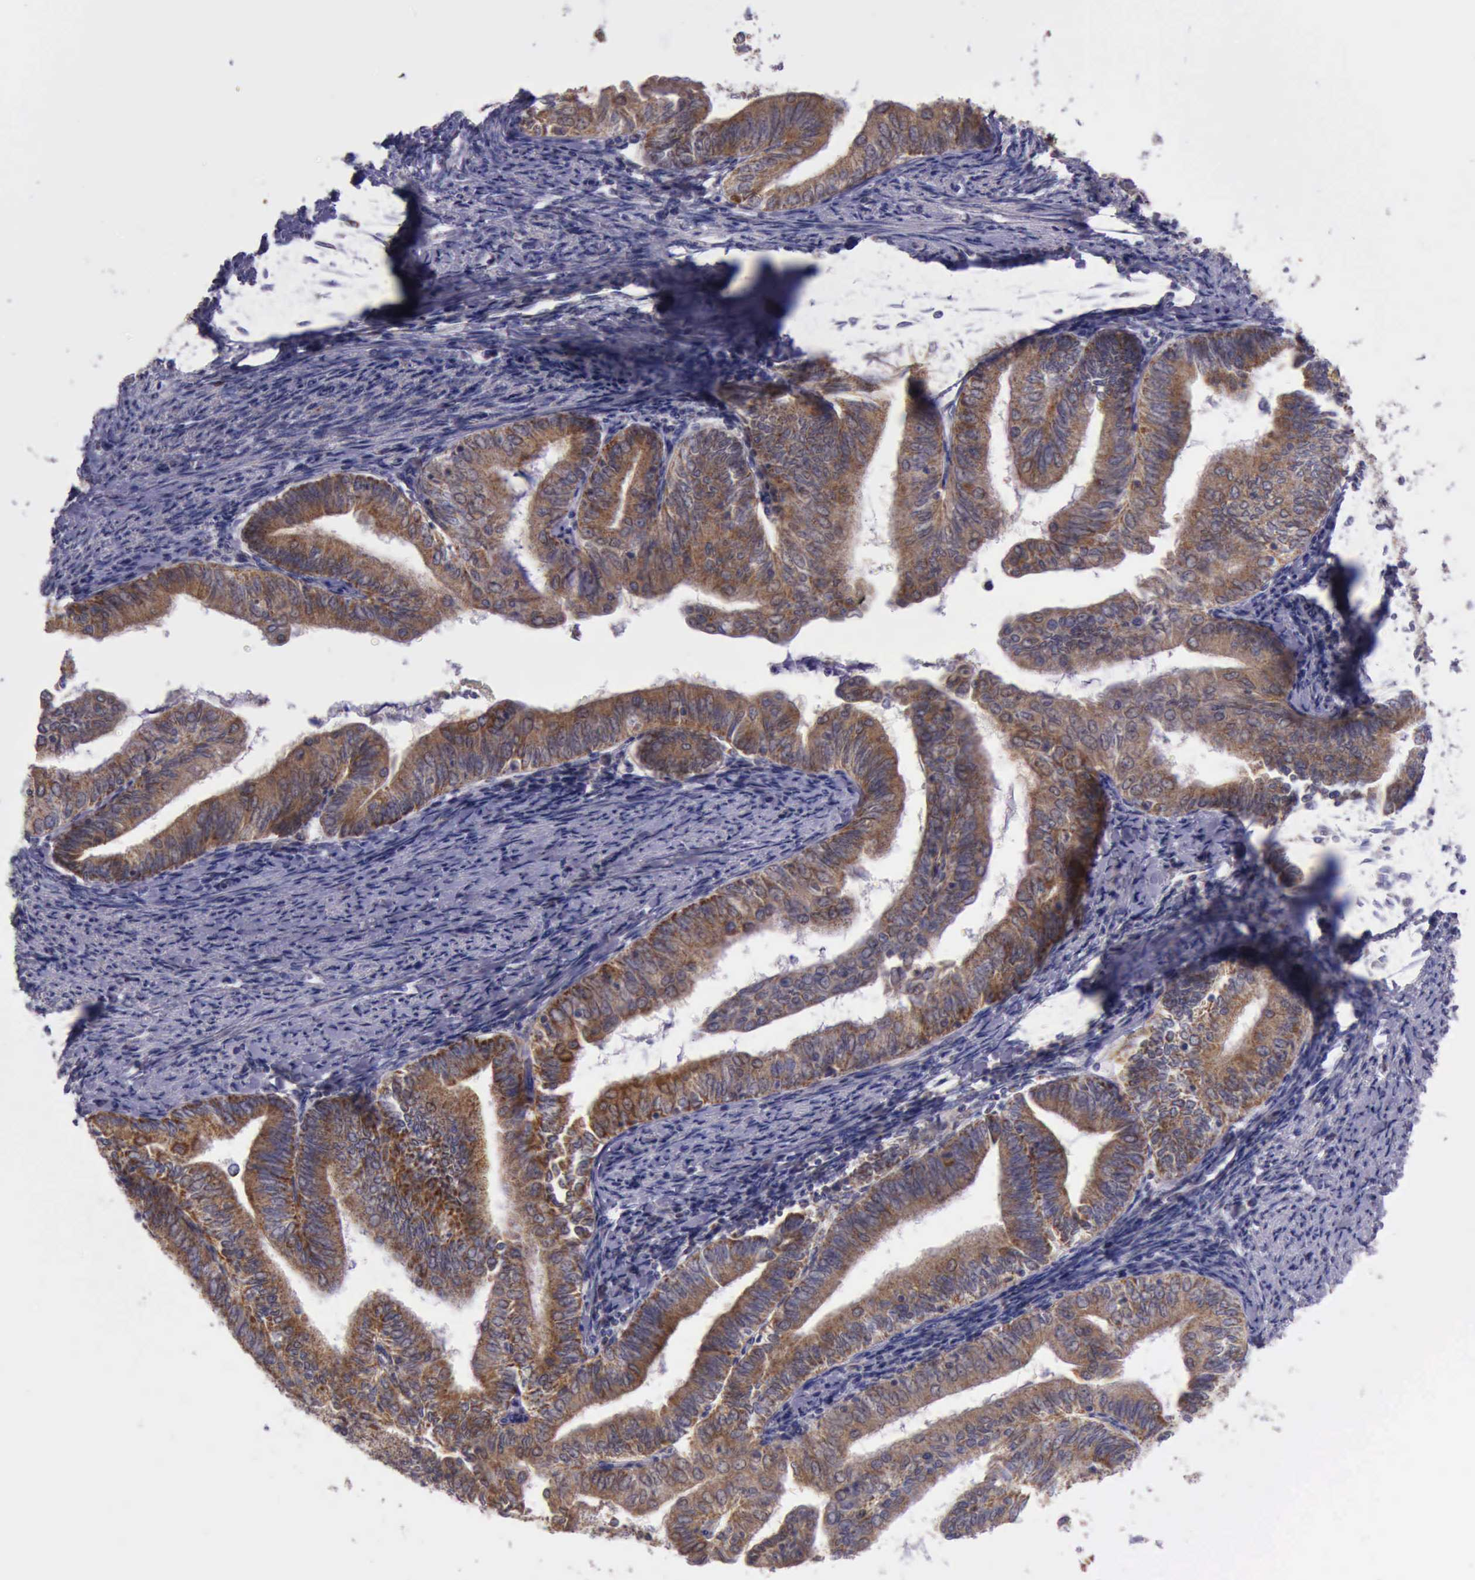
{"staining": {"intensity": "strong", "quantity": ">75%", "location": "cytoplasmic/membranous"}, "tissue": "endometrial cancer", "cell_type": "Tumor cells", "image_type": "cancer", "snomed": [{"axis": "morphology", "description": "Adenocarcinoma, NOS"}, {"axis": "topography", "description": "Endometrium"}], "caption": "The photomicrograph demonstrates staining of endometrial cancer, revealing strong cytoplasmic/membranous protein expression (brown color) within tumor cells.", "gene": "TXN2", "patient": {"sex": "female", "age": 66}}